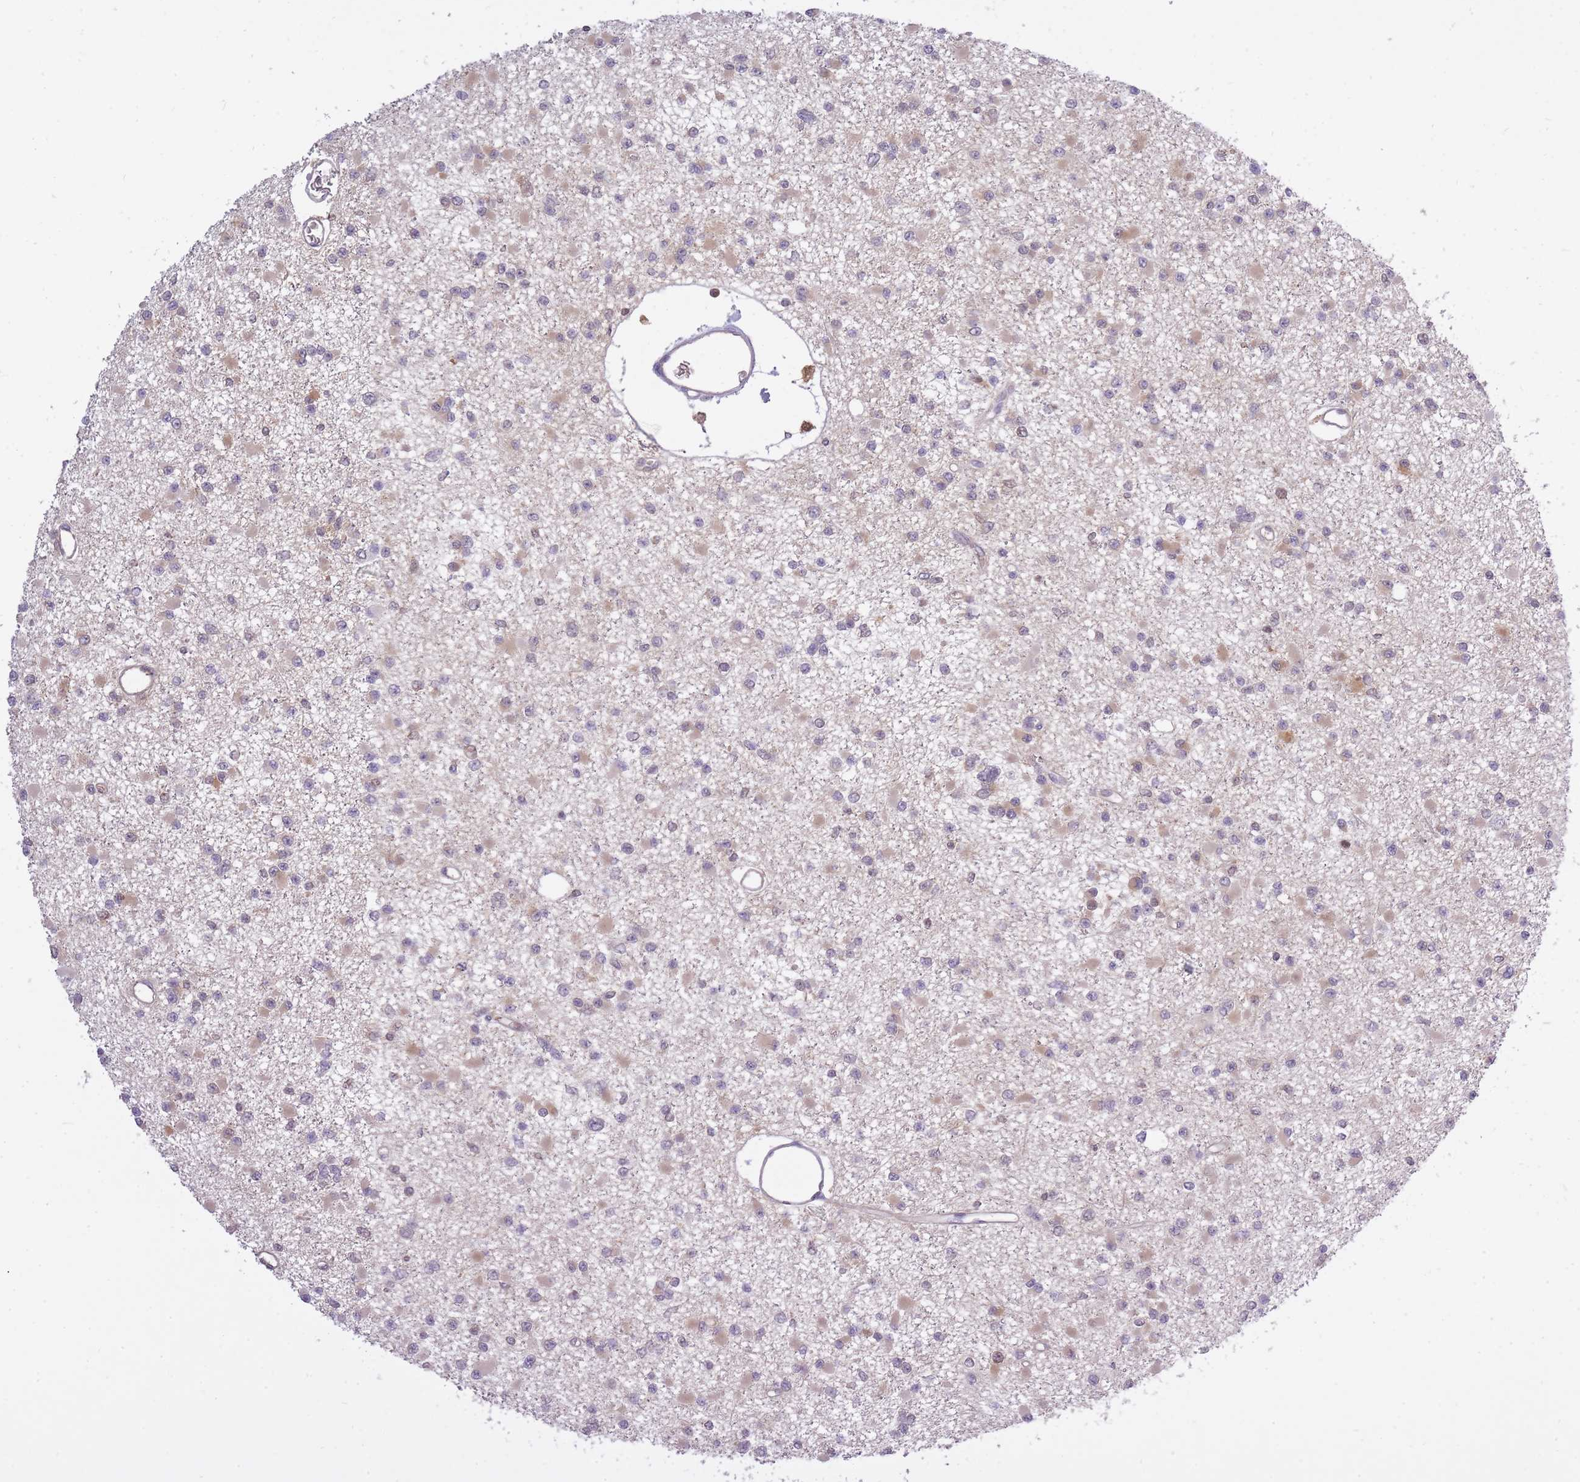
{"staining": {"intensity": "weak", "quantity": "25%-75%", "location": "cytoplasmic/membranous"}, "tissue": "glioma", "cell_type": "Tumor cells", "image_type": "cancer", "snomed": [{"axis": "morphology", "description": "Glioma, malignant, Low grade"}, {"axis": "topography", "description": "Brain"}], "caption": "High-power microscopy captured an immunohistochemistry micrograph of malignant glioma (low-grade), revealing weak cytoplasmic/membranous positivity in approximately 25%-75% of tumor cells.", "gene": "CXorf38", "patient": {"sex": "female", "age": 22}}